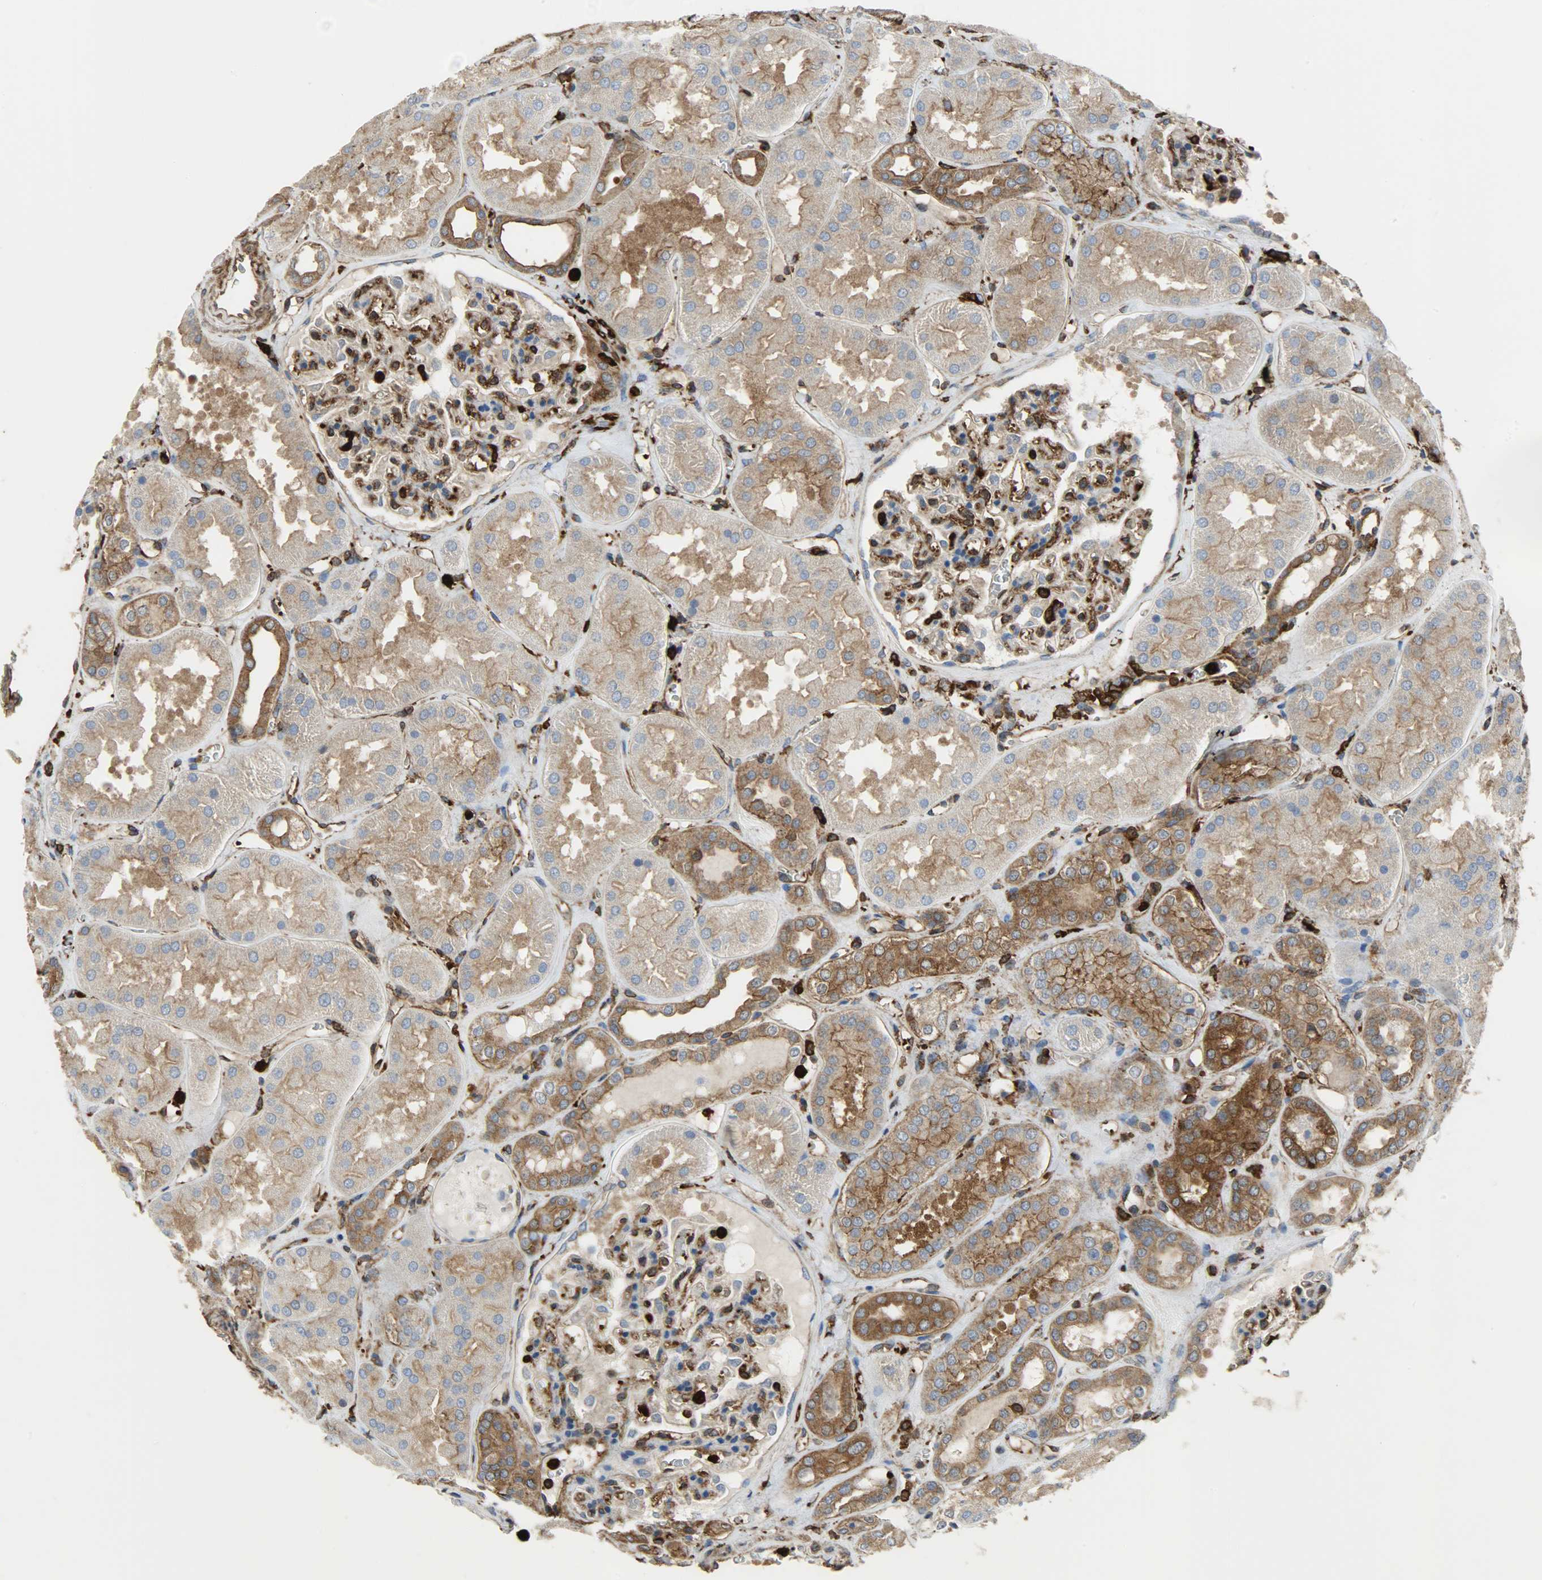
{"staining": {"intensity": "strong", "quantity": ">75%", "location": "cytoplasmic/membranous,nuclear"}, "tissue": "kidney", "cell_type": "Cells in glomeruli", "image_type": "normal", "snomed": [{"axis": "morphology", "description": "Normal tissue, NOS"}, {"axis": "topography", "description": "Kidney"}], "caption": "Protein expression analysis of unremarkable kidney reveals strong cytoplasmic/membranous,nuclear staining in approximately >75% of cells in glomeruli. (DAB IHC with brightfield microscopy, high magnification).", "gene": "VASP", "patient": {"sex": "female", "age": 56}}